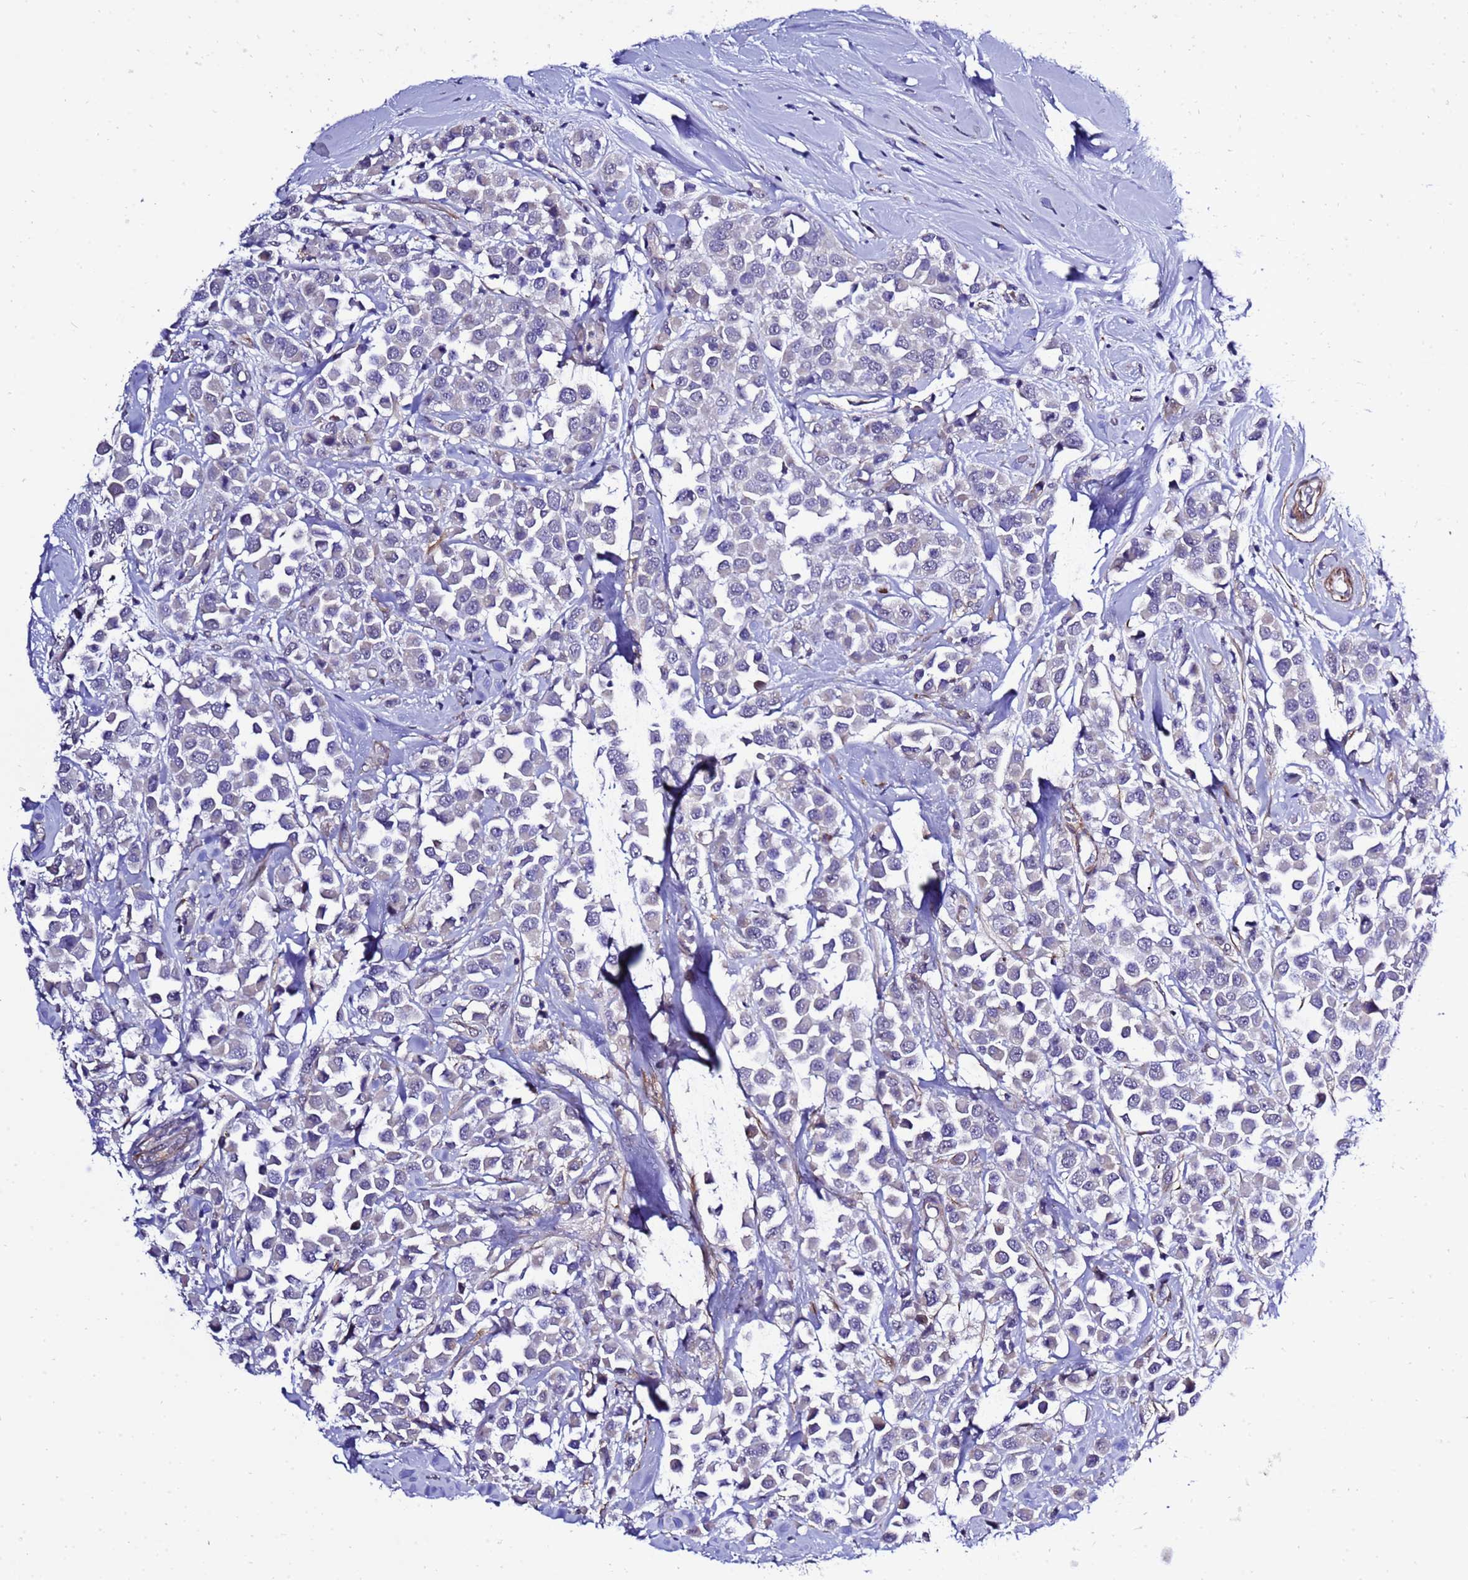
{"staining": {"intensity": "negative", "quantity": "none", "location": "none"}, "tissue": "breast cancer", "cell_type": "Tumor cells", "image_type": "cancer", "snomed": [{"axis": "morphology", "description": "Duct carcinoma"}, {"axis": "topography", "description": "Breast"}], "caption": "This micrograph is of breast intraductal carcinoma stained with immunohistochemistry to label a protein in brown with the nuclei are counter-stained blue. There is no staining in tumor cells.", "gene": "GZF1", "patient": {"sex": "female", "age": 61}}